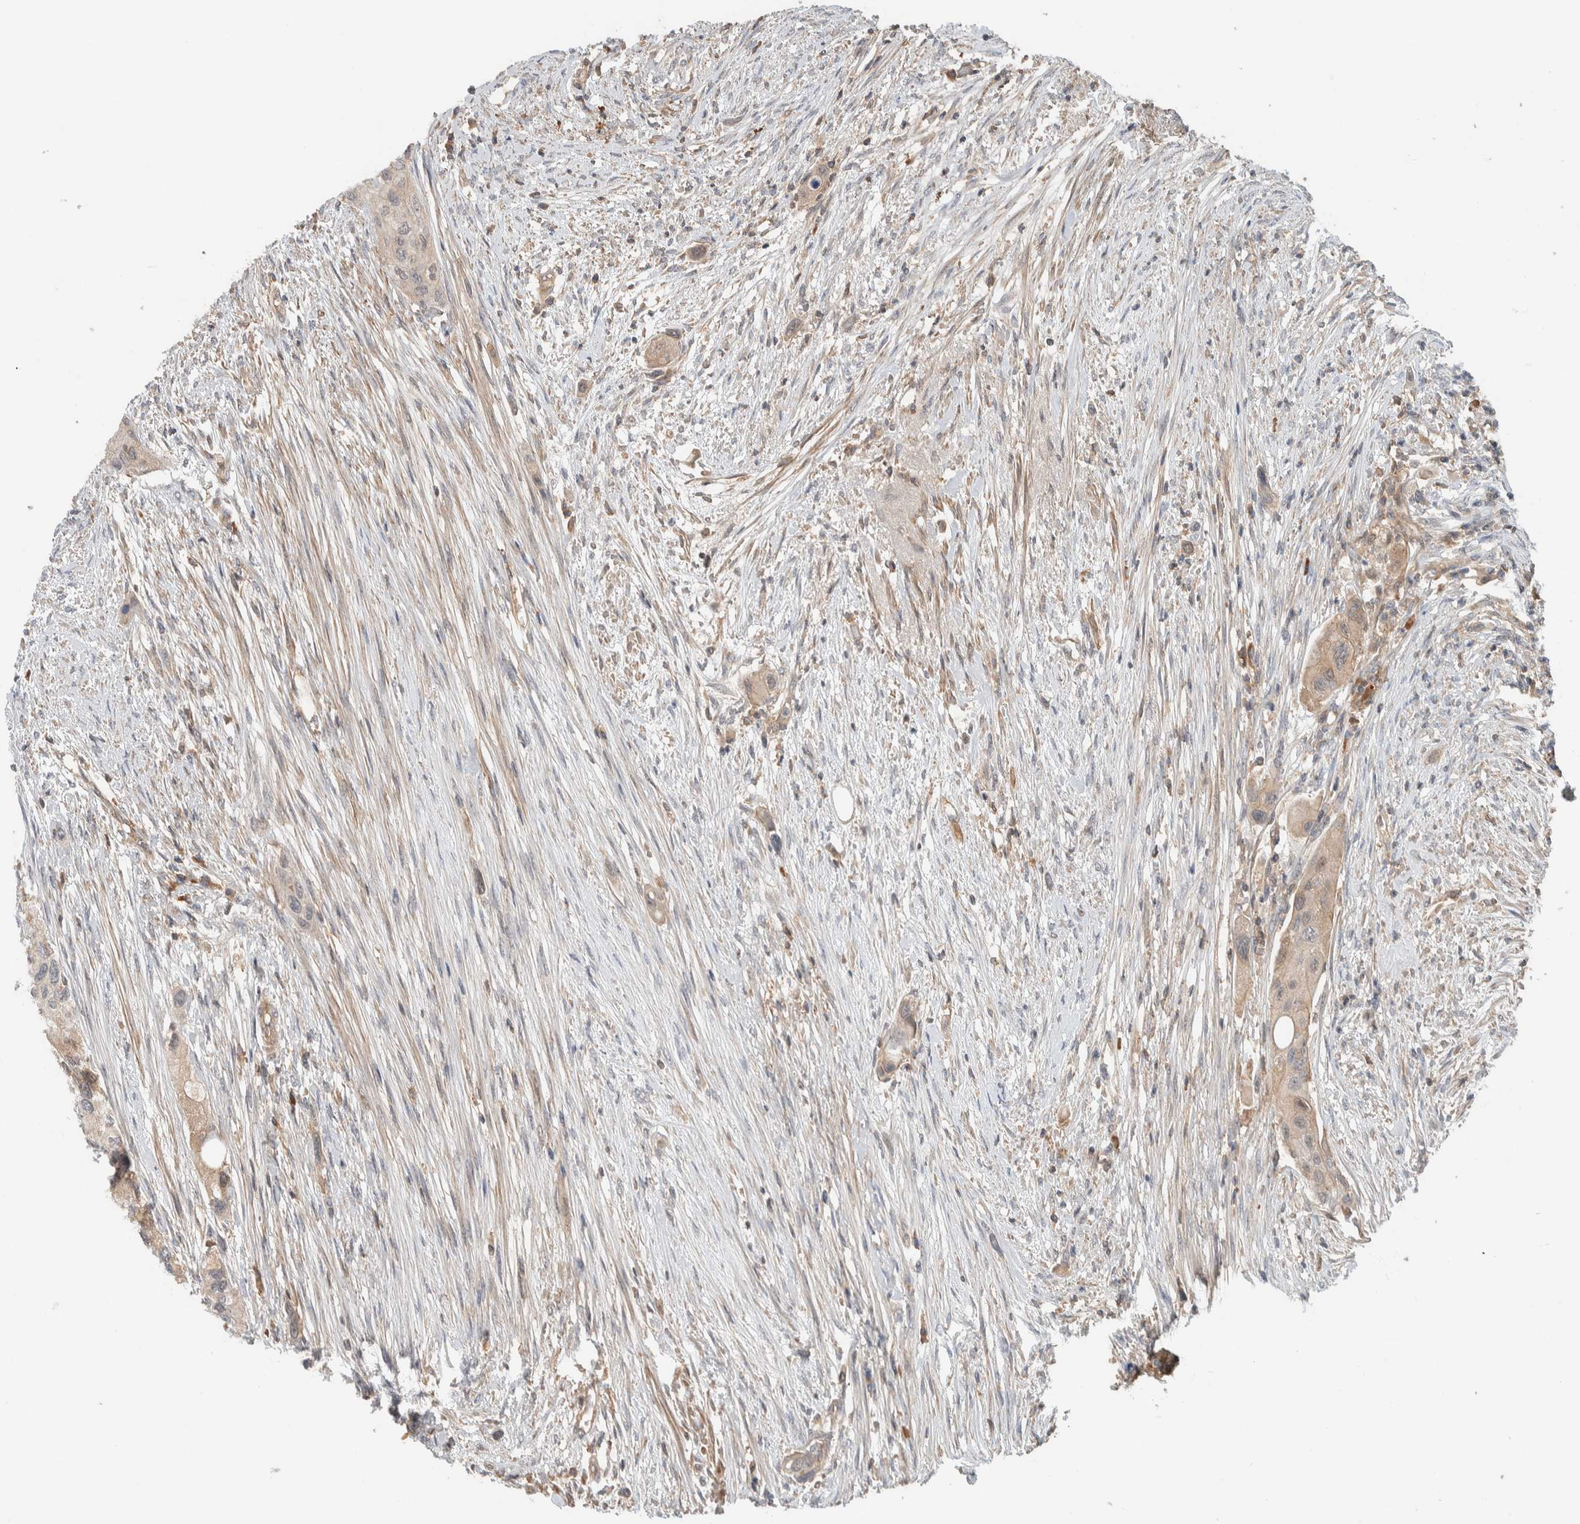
{"staining": {"intensity": "weak", "quantity": ">75%", "location": "cytoplasmic/membranous"}, "tissue": "urothelial cancer", "cell_type": "Tumor cells", "image_type": "cancer", "snomed": [{"axis": "morphology", "description": "Urothelial carcinoma, High grade"}, {"axis": "topography", "description": "Urinary bladder"}], "caption": "IHC photomicrograph of human high-grade urothelial carcinoma stained for a protein (brown), which shows low levels of weak cytoplasmic/membranous staining in approximately >75% of tumor cells.", "gene": "ARMC7", "patient": {"sex": "female", "age": 56}}